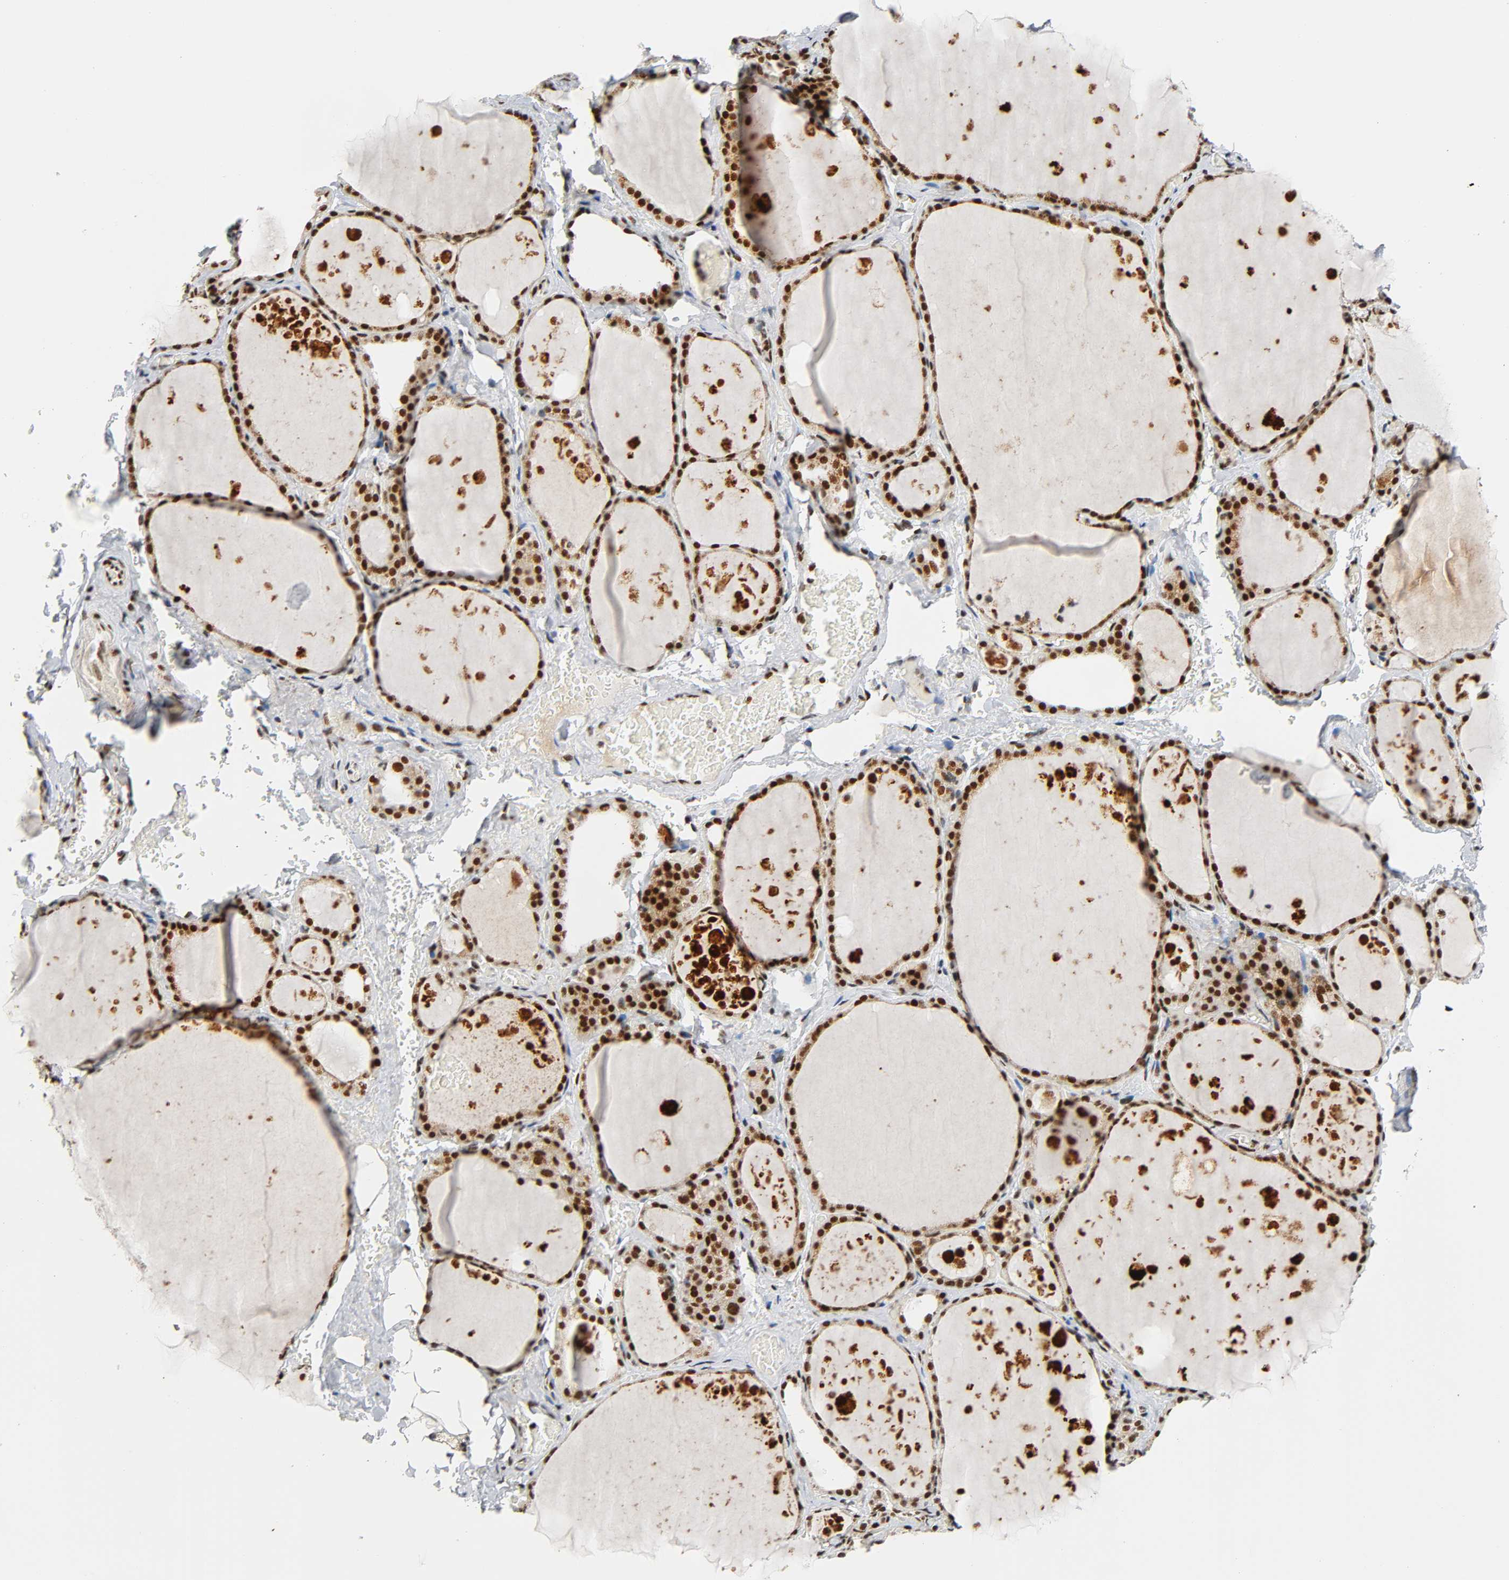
{"staining": {"intensity": "strong", "quantity": ">75%", "location": "nuclear"}, "tissue": "thyroid gland", "cell_type": "Glandular cells", "image_type": "normal", "snomed": [{"axis": "morphology", "description": "Normal tissue, NOS"}, {"axis": "topography", "description": "Thyroid gland"}], "caption": "Protein expression analysis of benign human thyroid gland reveals strong nuclear staining in approximately >75% of glandular cells. Using DAB (3,3'-diaminobenzidine) (brown) and hematoxylin (blue) stains, captured at high magnification using brightfield microscopy.", "gene": "CDK9", "patient": {"sex": "male", "age": 61}}